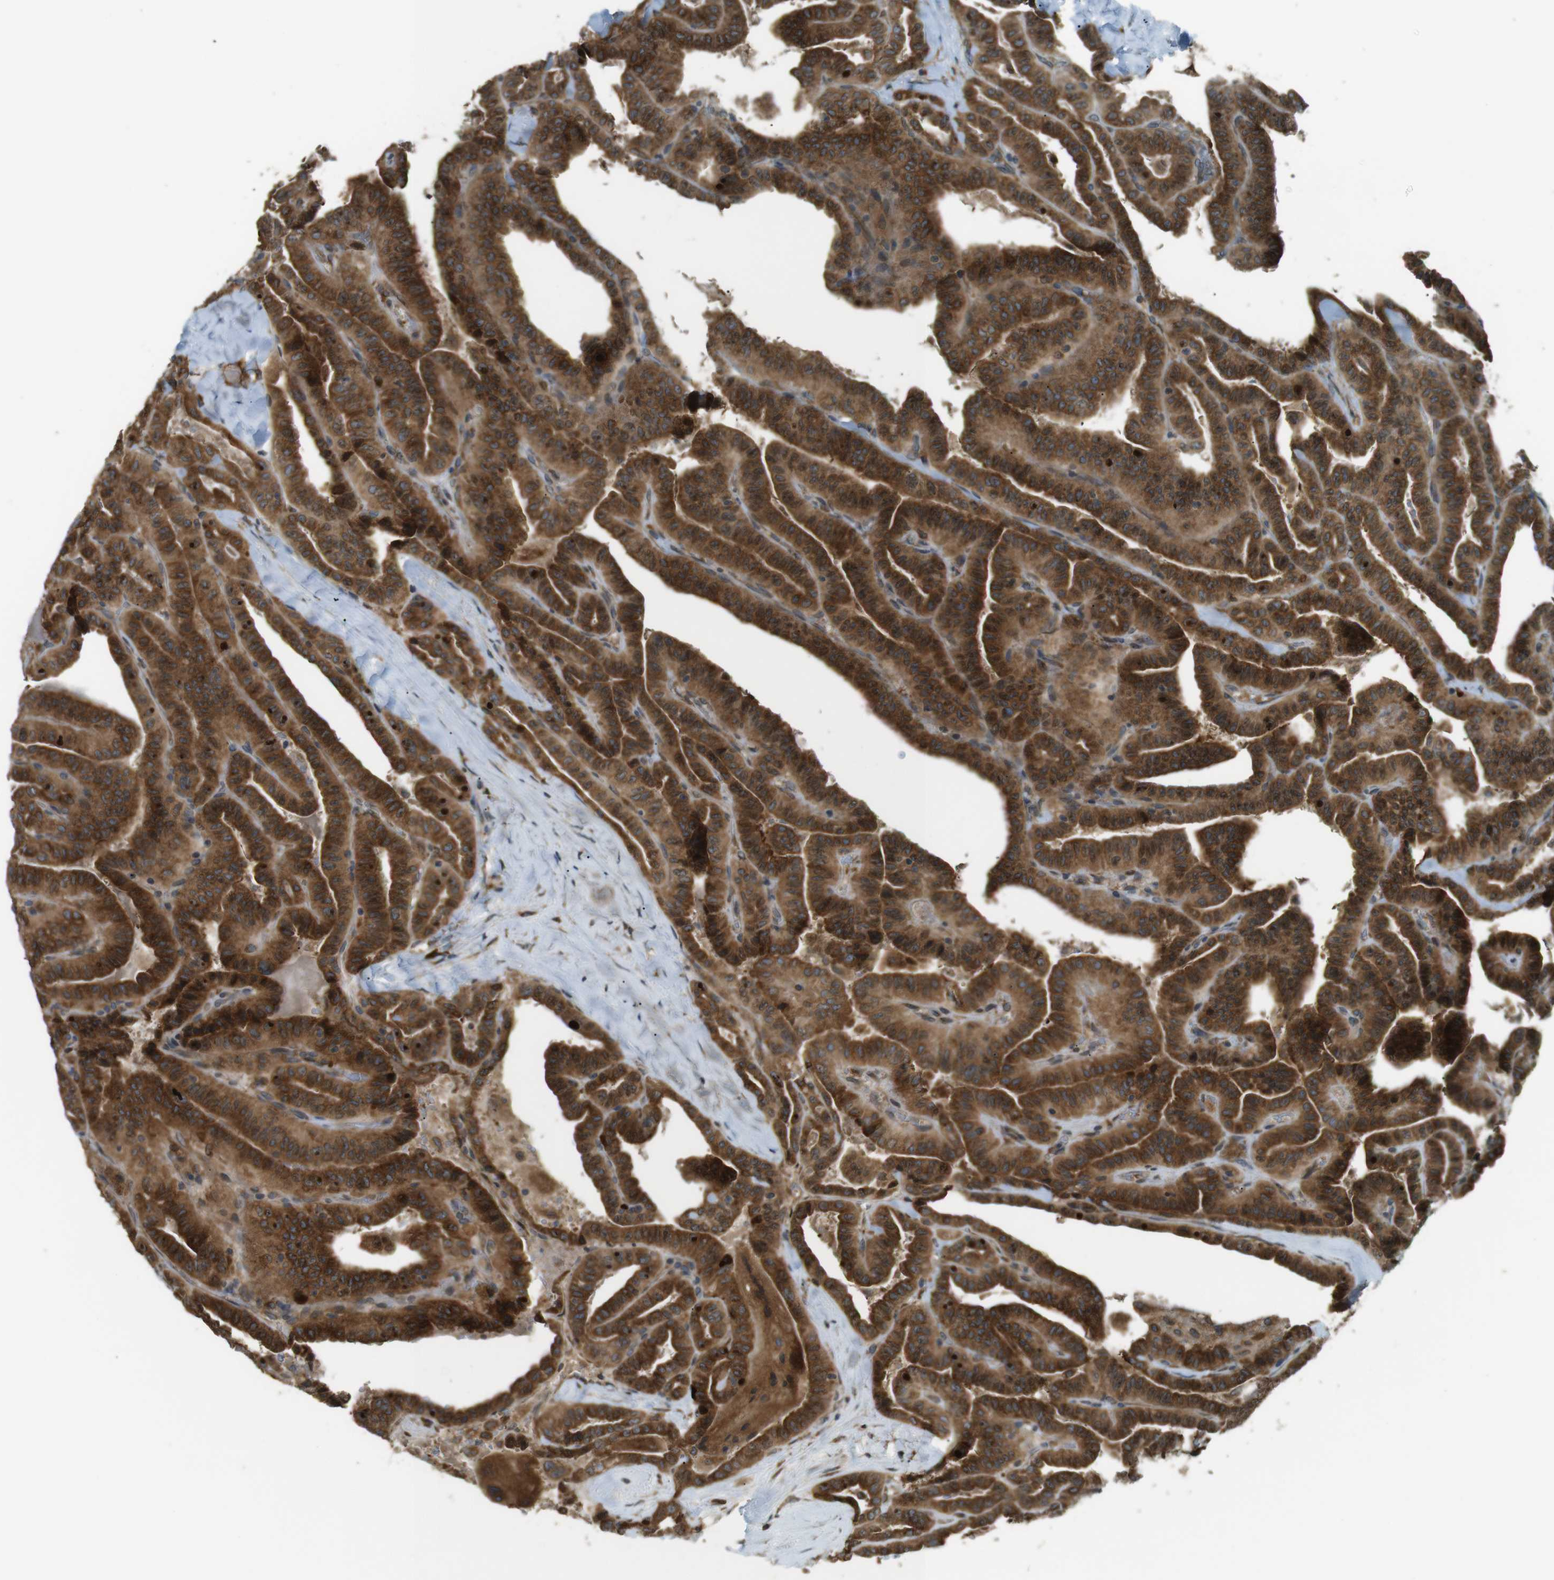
{"staining": {"intensity": "strong", "quantity": ">75%", "location": "cytoplasmic/membranous"}, "tissue": "thyroid cancer", "cell_type": "Tumor cells", "image_type": "cancer", "snomed": [{"axis": "morphology", "description": "Papillary adenocarcinoma, NOS"}, {"axis": "topography", "description": "Thyroid gland"}], "caption": "Protein staining of thyroid cancer tissue displays strong cytoplasmic/membranous positivity in approximately >75% of tumor cells.", "gene": "TMED4", "patient": {"sex": "male", "age": 77}}